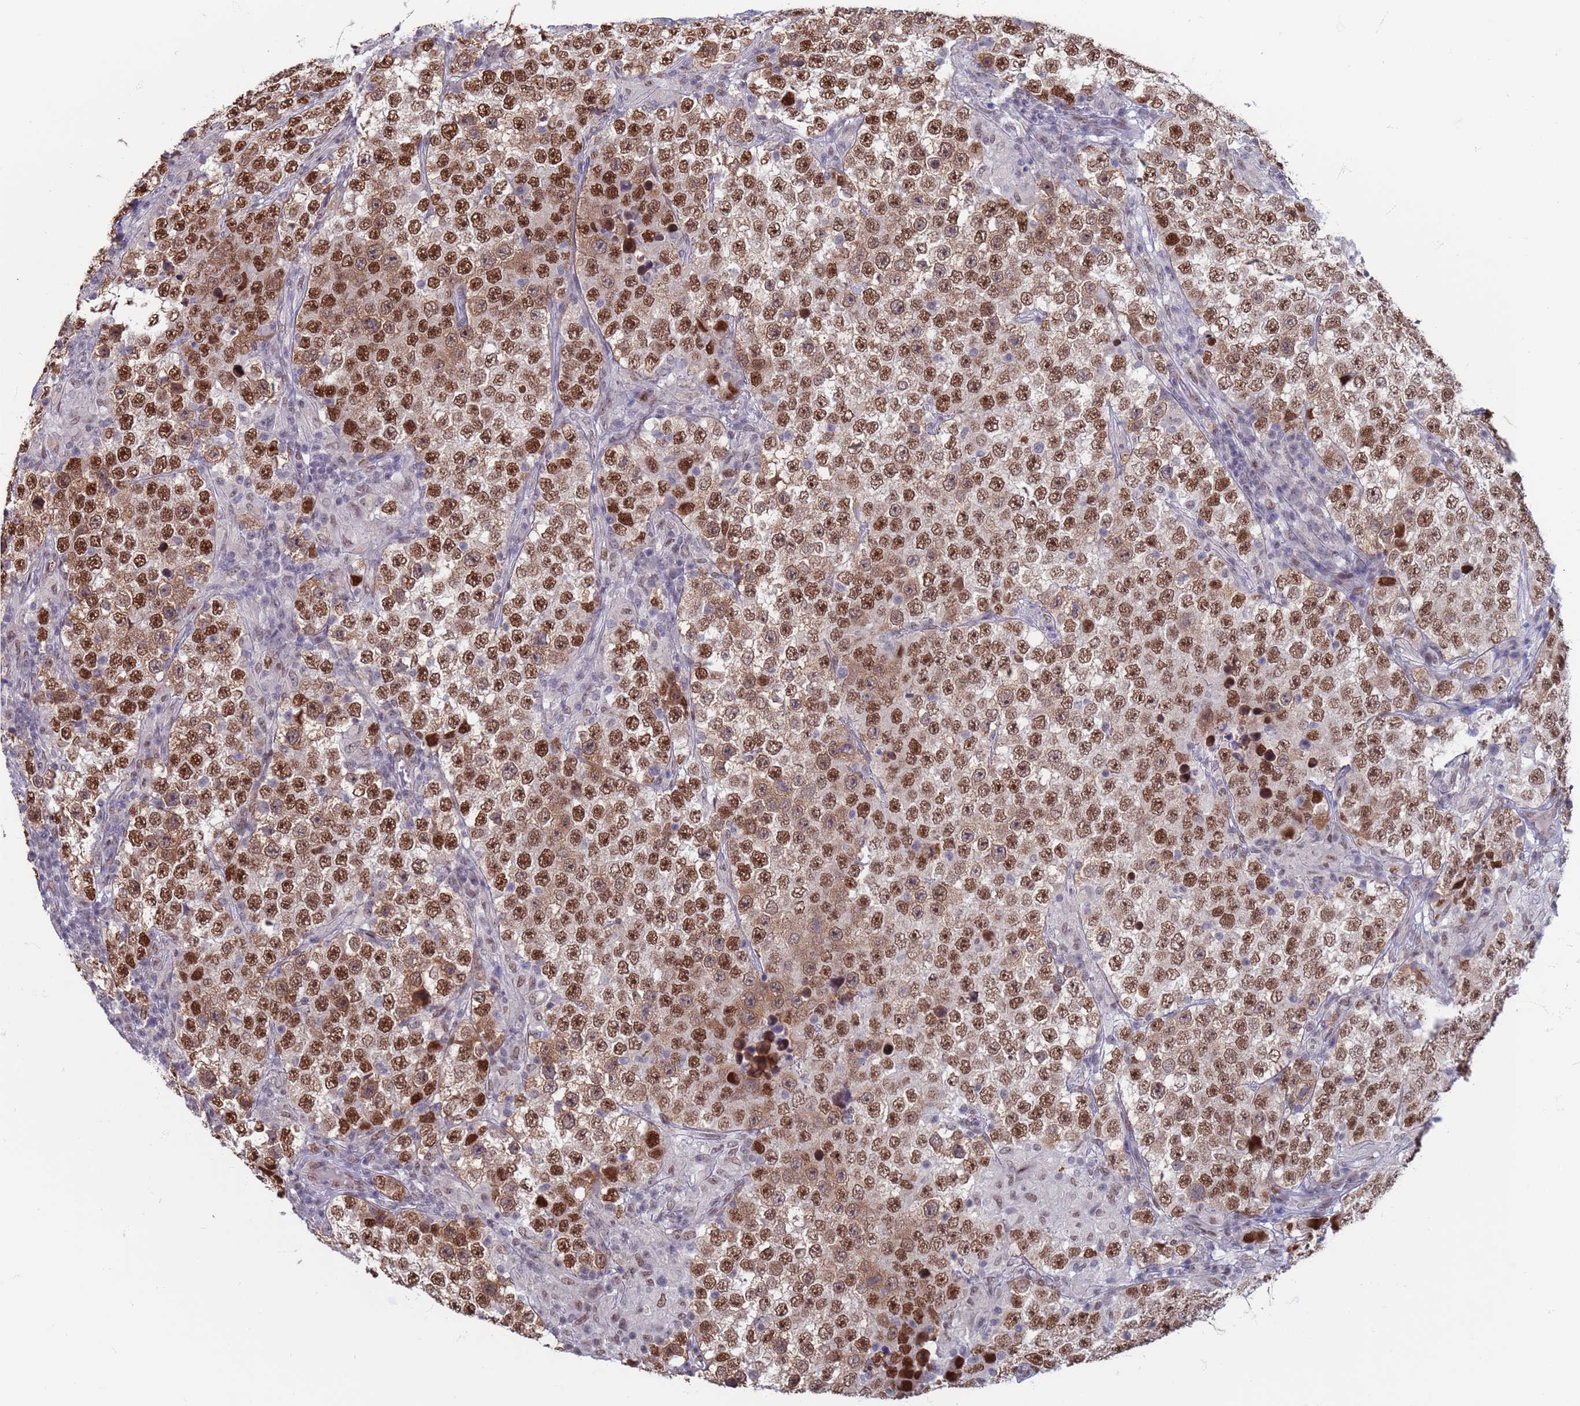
{"staining": {"intensity": "strong", "quantity": ">75%", "location": "nuclear"}, "tissue": "testis cancer", "cell_type": "Tumor cells", "image_type": "cancer", "snomed": [{"axis": "morphology", "description": "Normal tissue, NOS"}, {"axis": "morphology", "description": "Urothelial carcinoma, High grade"}, {"axis": "morphology", "description": "Seminoma, NOS"}, {"axis": "morphology", "description": "Carcinoma, Embryonal, NOS"}, {"axis": "topography", "description": "Urinary bladder"}, {"axis": "topography", "description": "Testis"}], "caption": "High-magnification brightfield microscopy of testis embryonal carcinoma stained with DAB (3,3'-diaminobenzidine) (brown) and counterstained with hematoxylin (blue). tumor cells exhibit strong nuclear positivity is appreciated in about>75% of cells. (DAB (3,3'-diaminobenzidine) IHC with brightfield microscopy, high magnification).", "gene": "SAE1", "patient": {"sex": "male", "age": 41}}